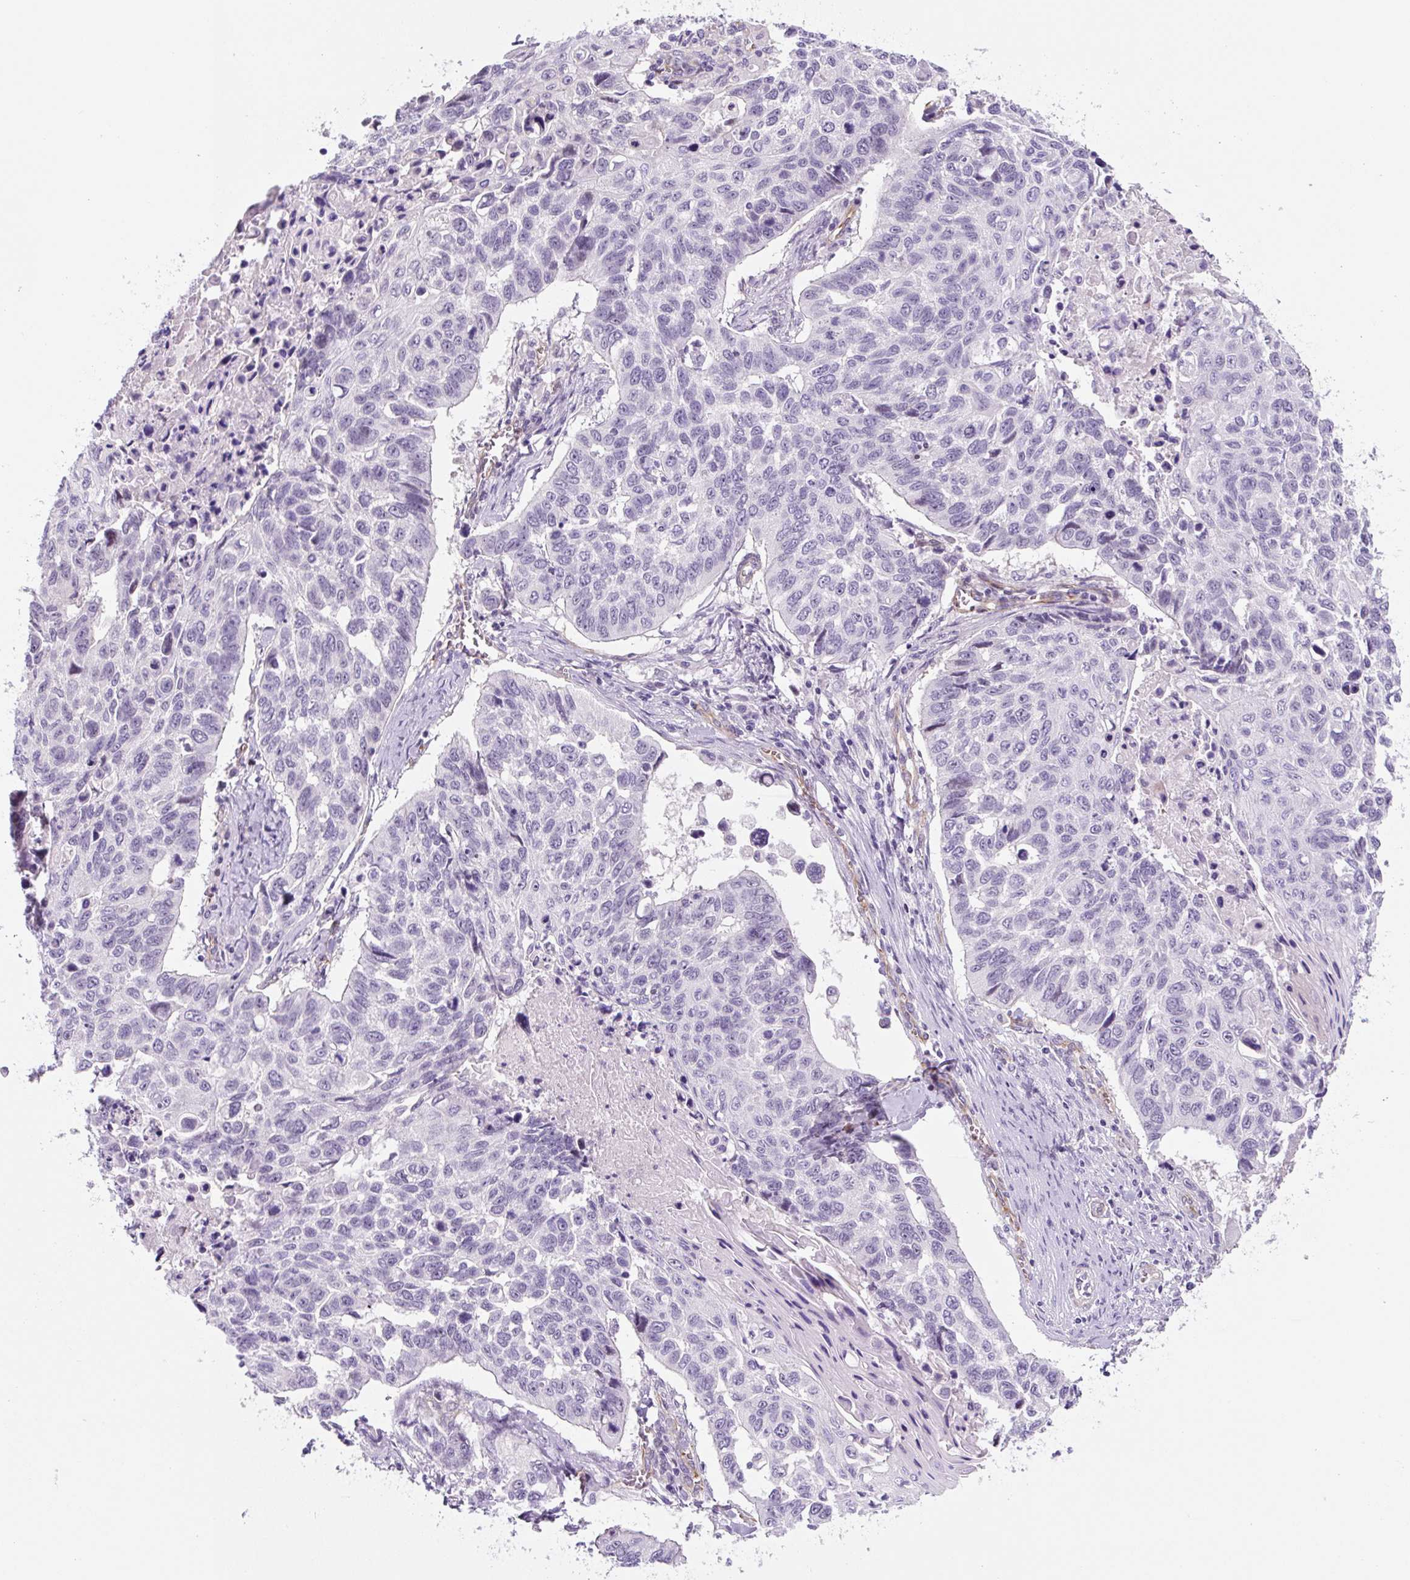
{"staining": {"intensity": "negative", "quantity": "none", "location": "none"}, "tissue": "lung cancer", "cell_type": "Tumor cells", "image_type": "cancer", "snomed": [{"axis": "morphology", "description": "Squamous cell carcinoma, NOS"}, {"axis": "topography", "description": "Lung"}], "caption": "Immunohistochemistry image of human lung squamous cell carcinoma stained for a protein (brown), which shows no staining in tumor cells.", "gene": "CCL25", "patient": {"sex": "male", "age": 62}}